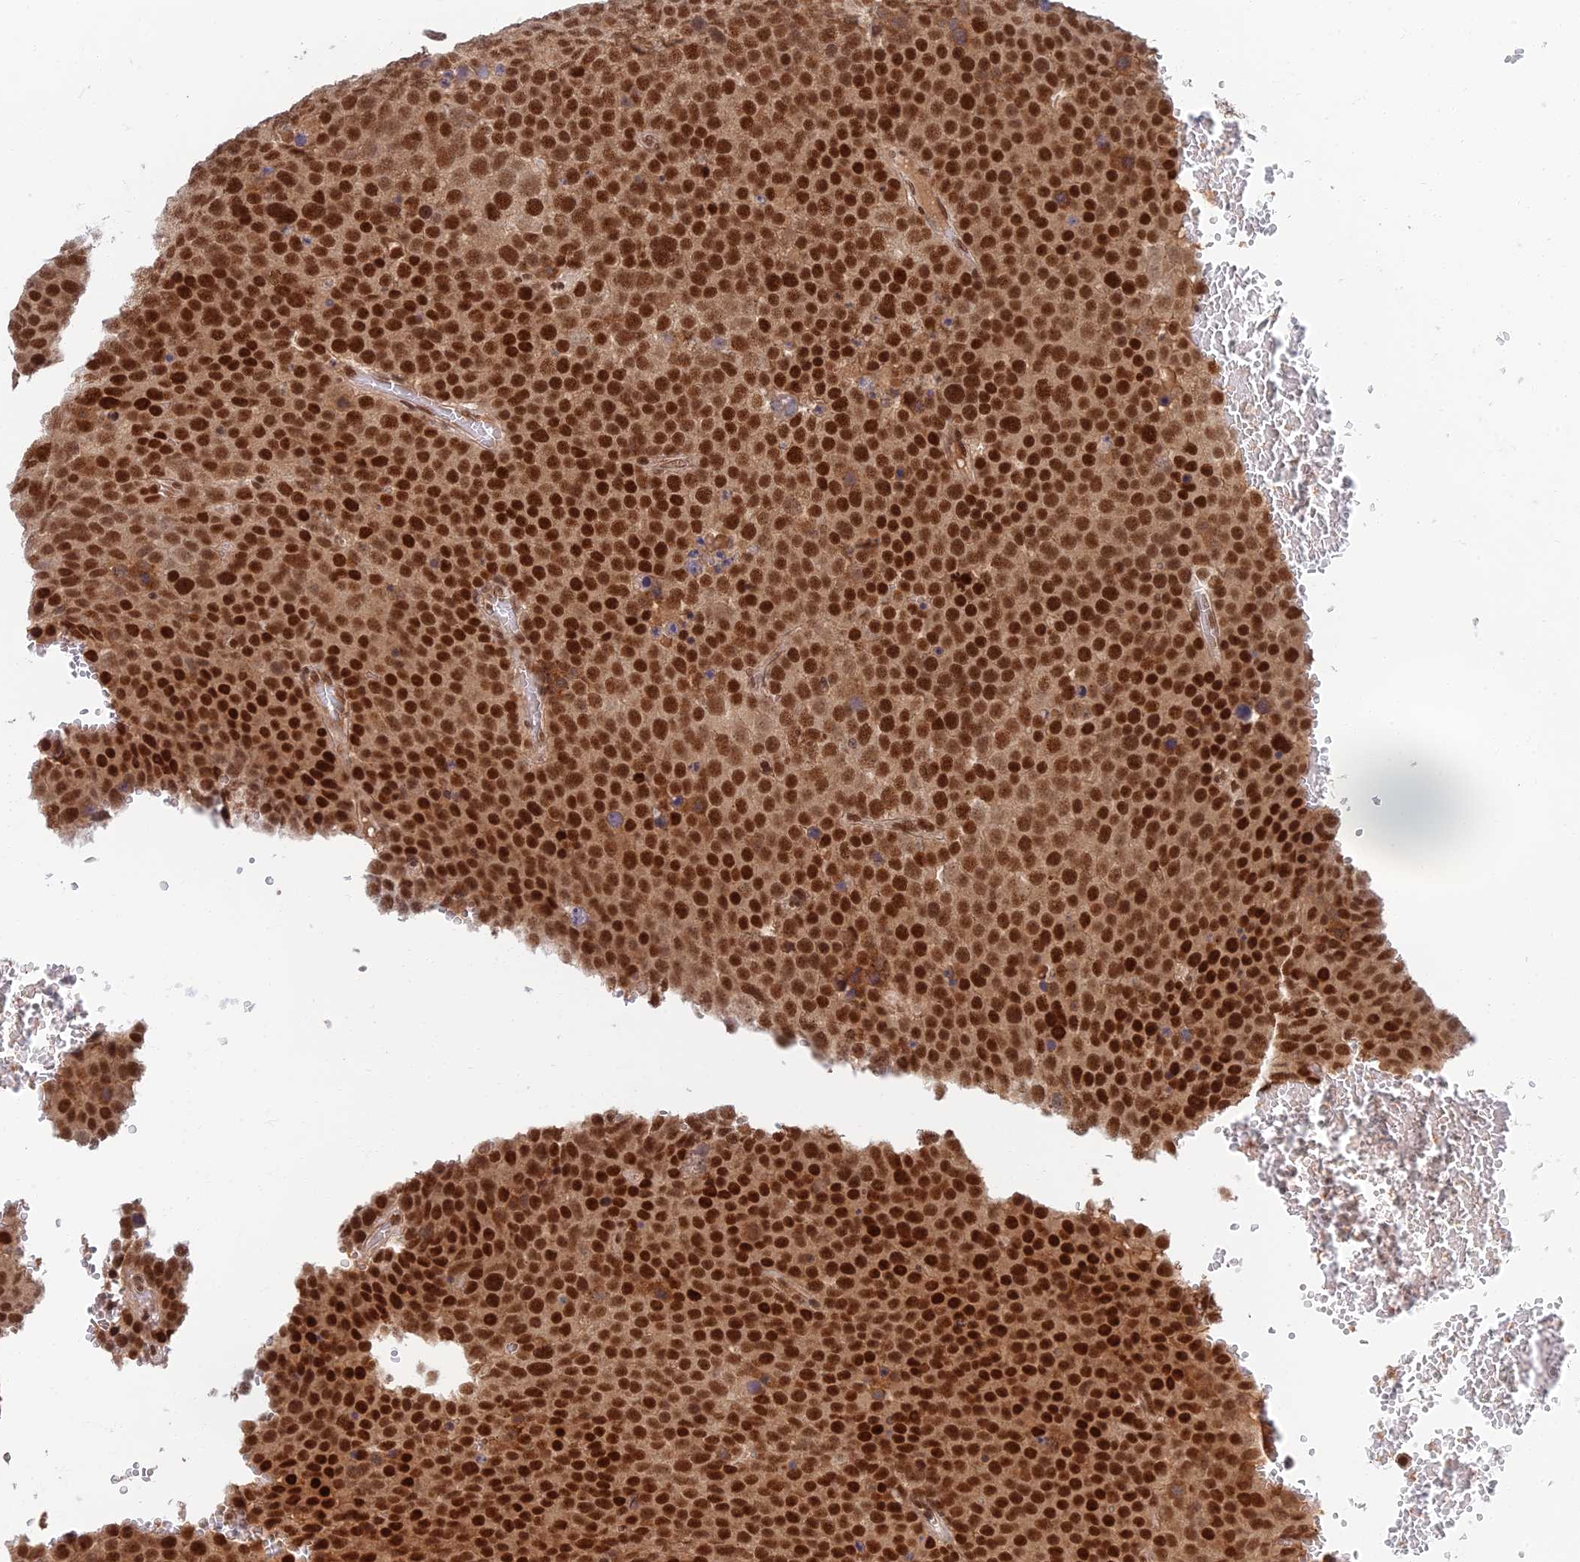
{"staining": {"intensity": "strong", "quantity": ">75%", "location": "nuclear"}, "tissue": "testis cancer", "cell_type": "Tumor cells", "image_type": "cancer", "snomed": [{"axis": "morphology", "description": "Seminoma, NOS"}, {"axis": "topography", "description": "Testis"}], "caption": "Immunohistochemistry staining of testis seminoma, which demonstrates high levels of strong nuclear expression in approximately >75% of tumor cells indicating strong nuclear protein positivity. The staining was performed using DAB (3,3'-diaminobenzidine) (brown) for protein detection and nuclei were counterstained in hematoxylin (blue).", "gene": "TCEA2", "patient": {"sex": "male", "age": 71}}